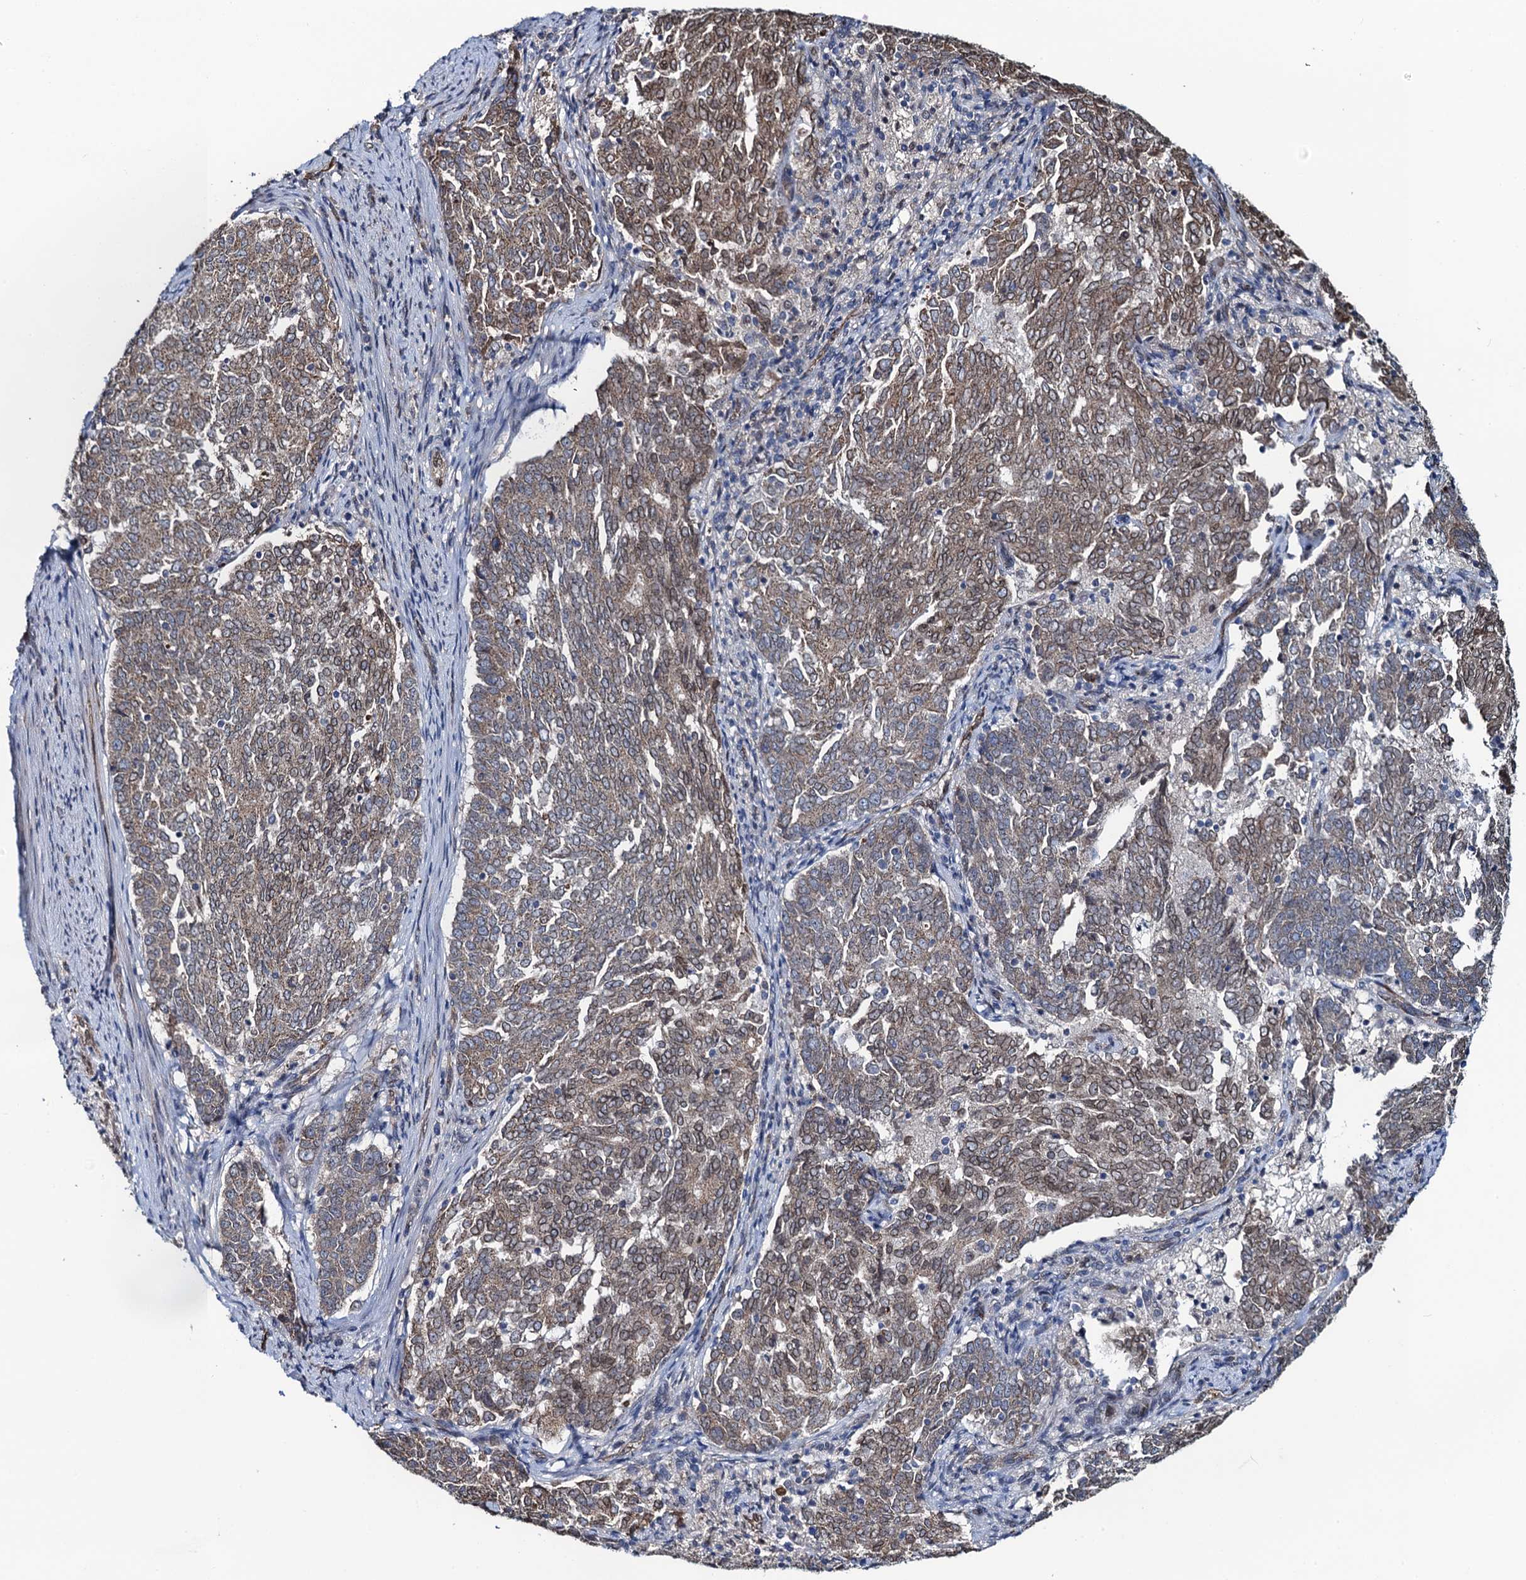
{"staining": {"intensity": "moderate", "quantity": "25%-75%", "location": "cytoplasmic/membranous,nuclear"}, "tissue": "endometrial cancer", "cell_type": "Tumor cells", "image_type": "cancer", "snomed": [{"axis": "morphology", "description": "Adenocarcinoma, NOS"}, {"axis": "topography", "description": "Endometrium"}], "caption": "Tumor cells reveal moderate cytoplasmic/membranous and nuclear positivity in approximately 25%-75% of cells in endometrial adenocarcinoma. The protein is shown in brown color, while the nuclei are stained blue.", "gene": "EVX2", "patient": {"sex": "female", "age": 80}}